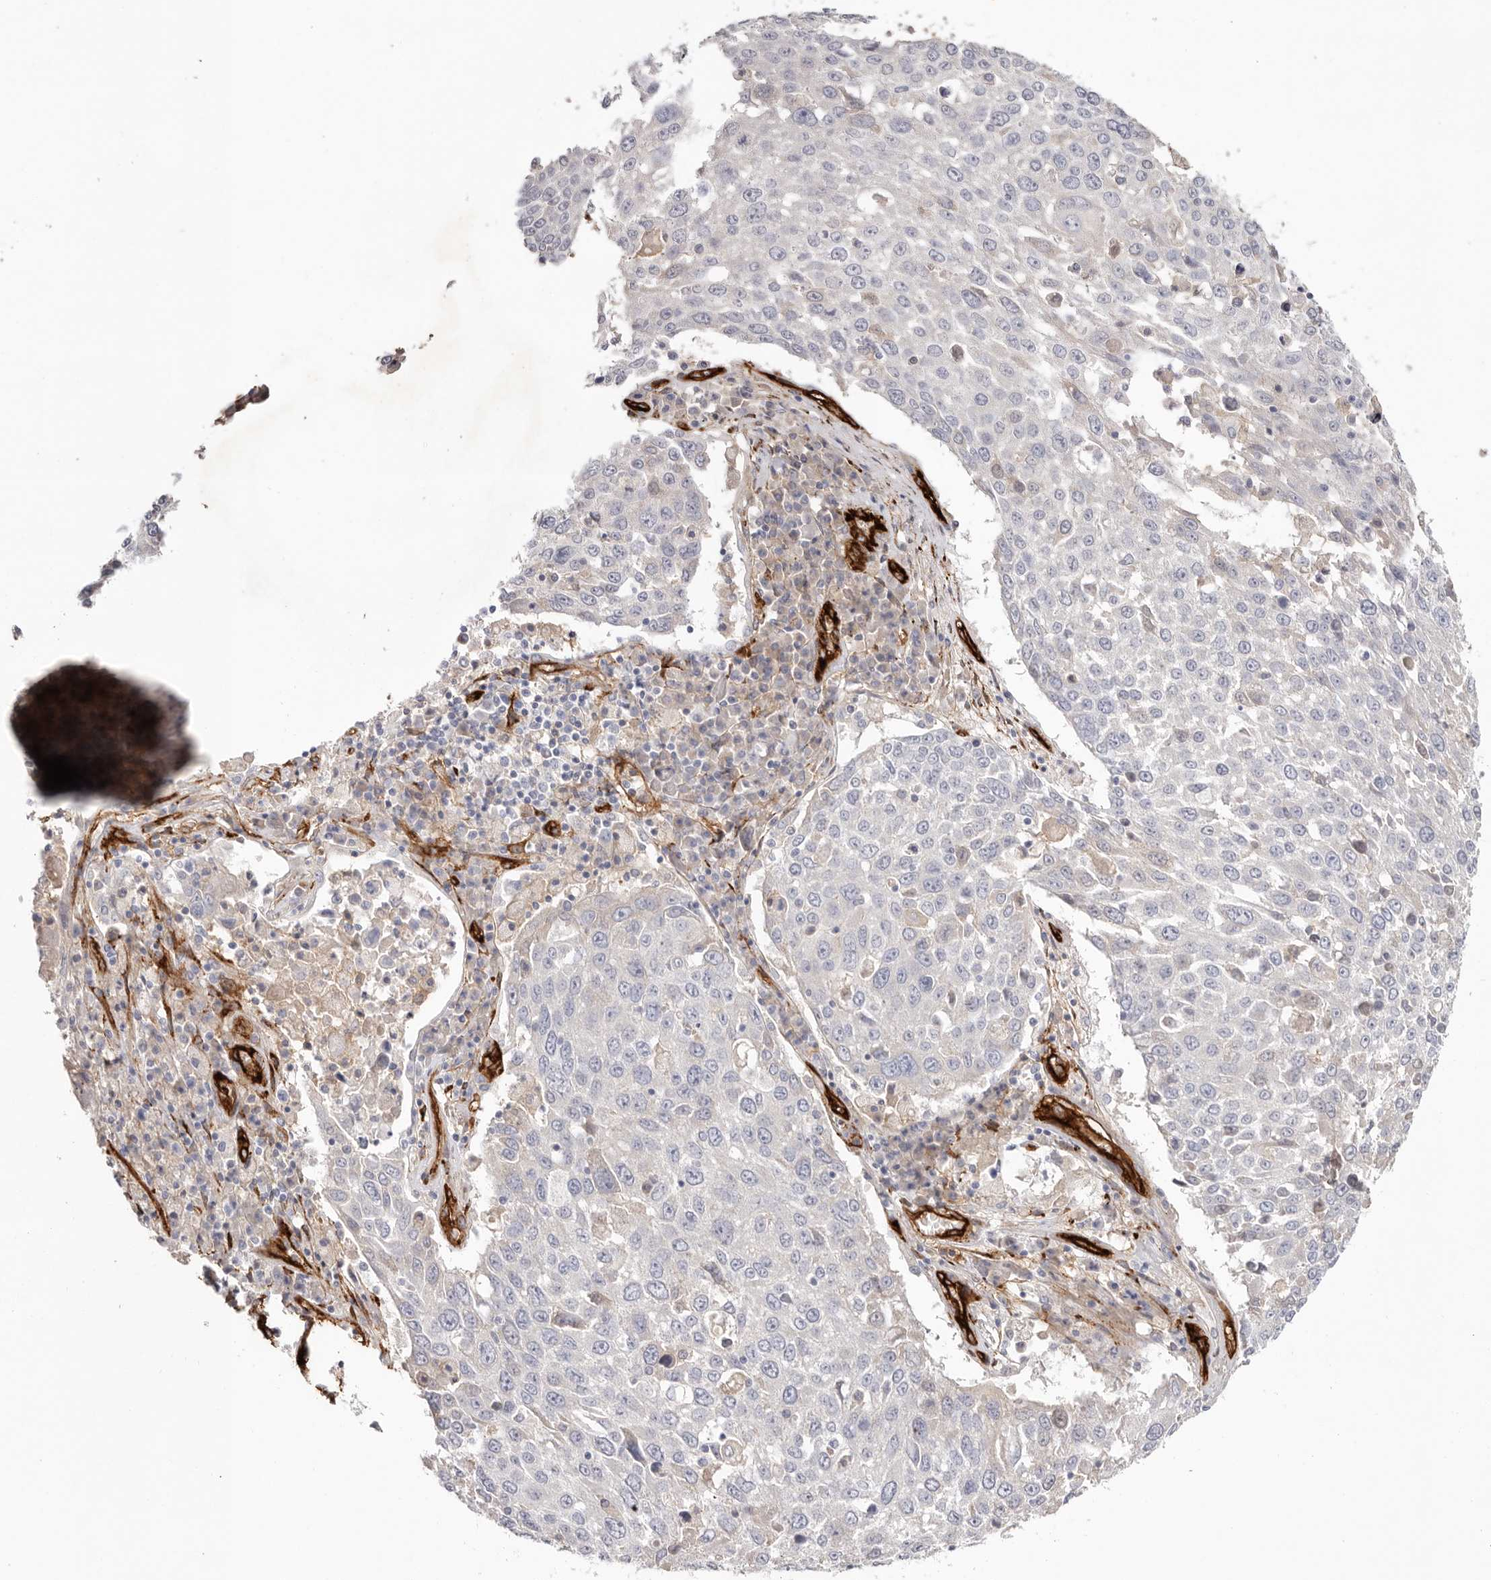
{"staining": {"intensity": "negative", "quantity": "none", "location": "none"}, "tissue": "lung cancer", "cell_type": "Tumor cells", "image_type": "cancer", "snomed": [{"axis": "morphology", "description": "Squamous cell carcinoma, NOS"}, {"axis": "topography", "description": "Lung"}], "caption": "Immunohistochemistry photomicrograph of neoplastic tissue: human lung squamous cell carcinoma stained with DAB demonstrates no significant protein staining in tumor cells. (DAB (3,3'-diaminobenzidine) immunohistochemistry (IHC) visualized using brightfield microscopy, high magnification).", "gene": "LRRC66", "patient": {"sex": "male", "age": 65}}